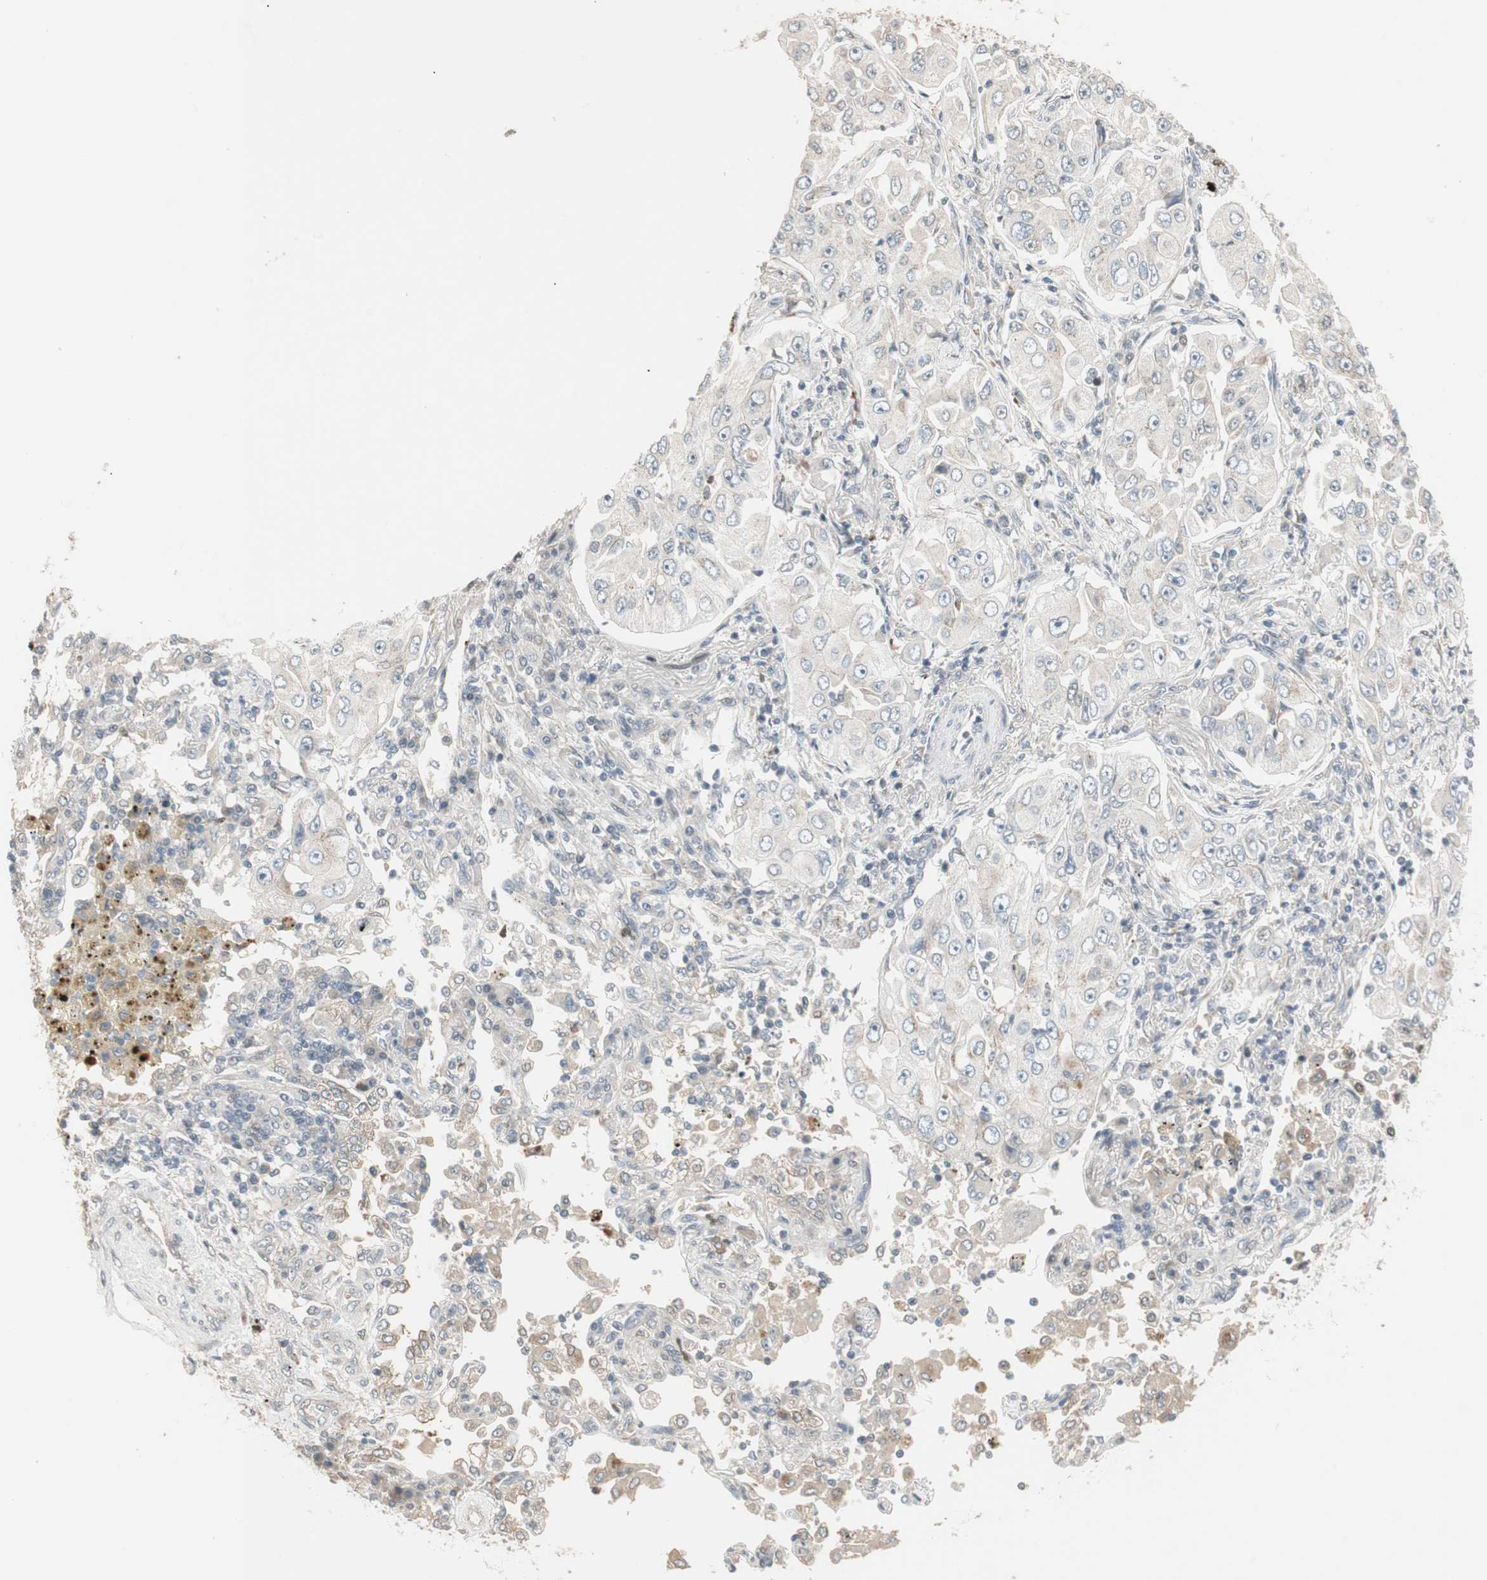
{"staining": {"intensity": "negative", "quantity": "none", "location": "none"}, "tissue": "lung cancer", "cell_type": "Tumor cells", "image_type": "cancer", "snomed": [{"axis": "morphology", "description": "Adenocarcinoma, NOS"}, {"axis": "topography", "description": "Lung"}], "caption": "An immunohistochemistry image of lung cancer (adenocarcinoma) is shown. There is no staining in tumor cells of lung cancer (adenocarcinoma).", "gene": "SNX4", "patient": {"sex": "male", "age": 84}}